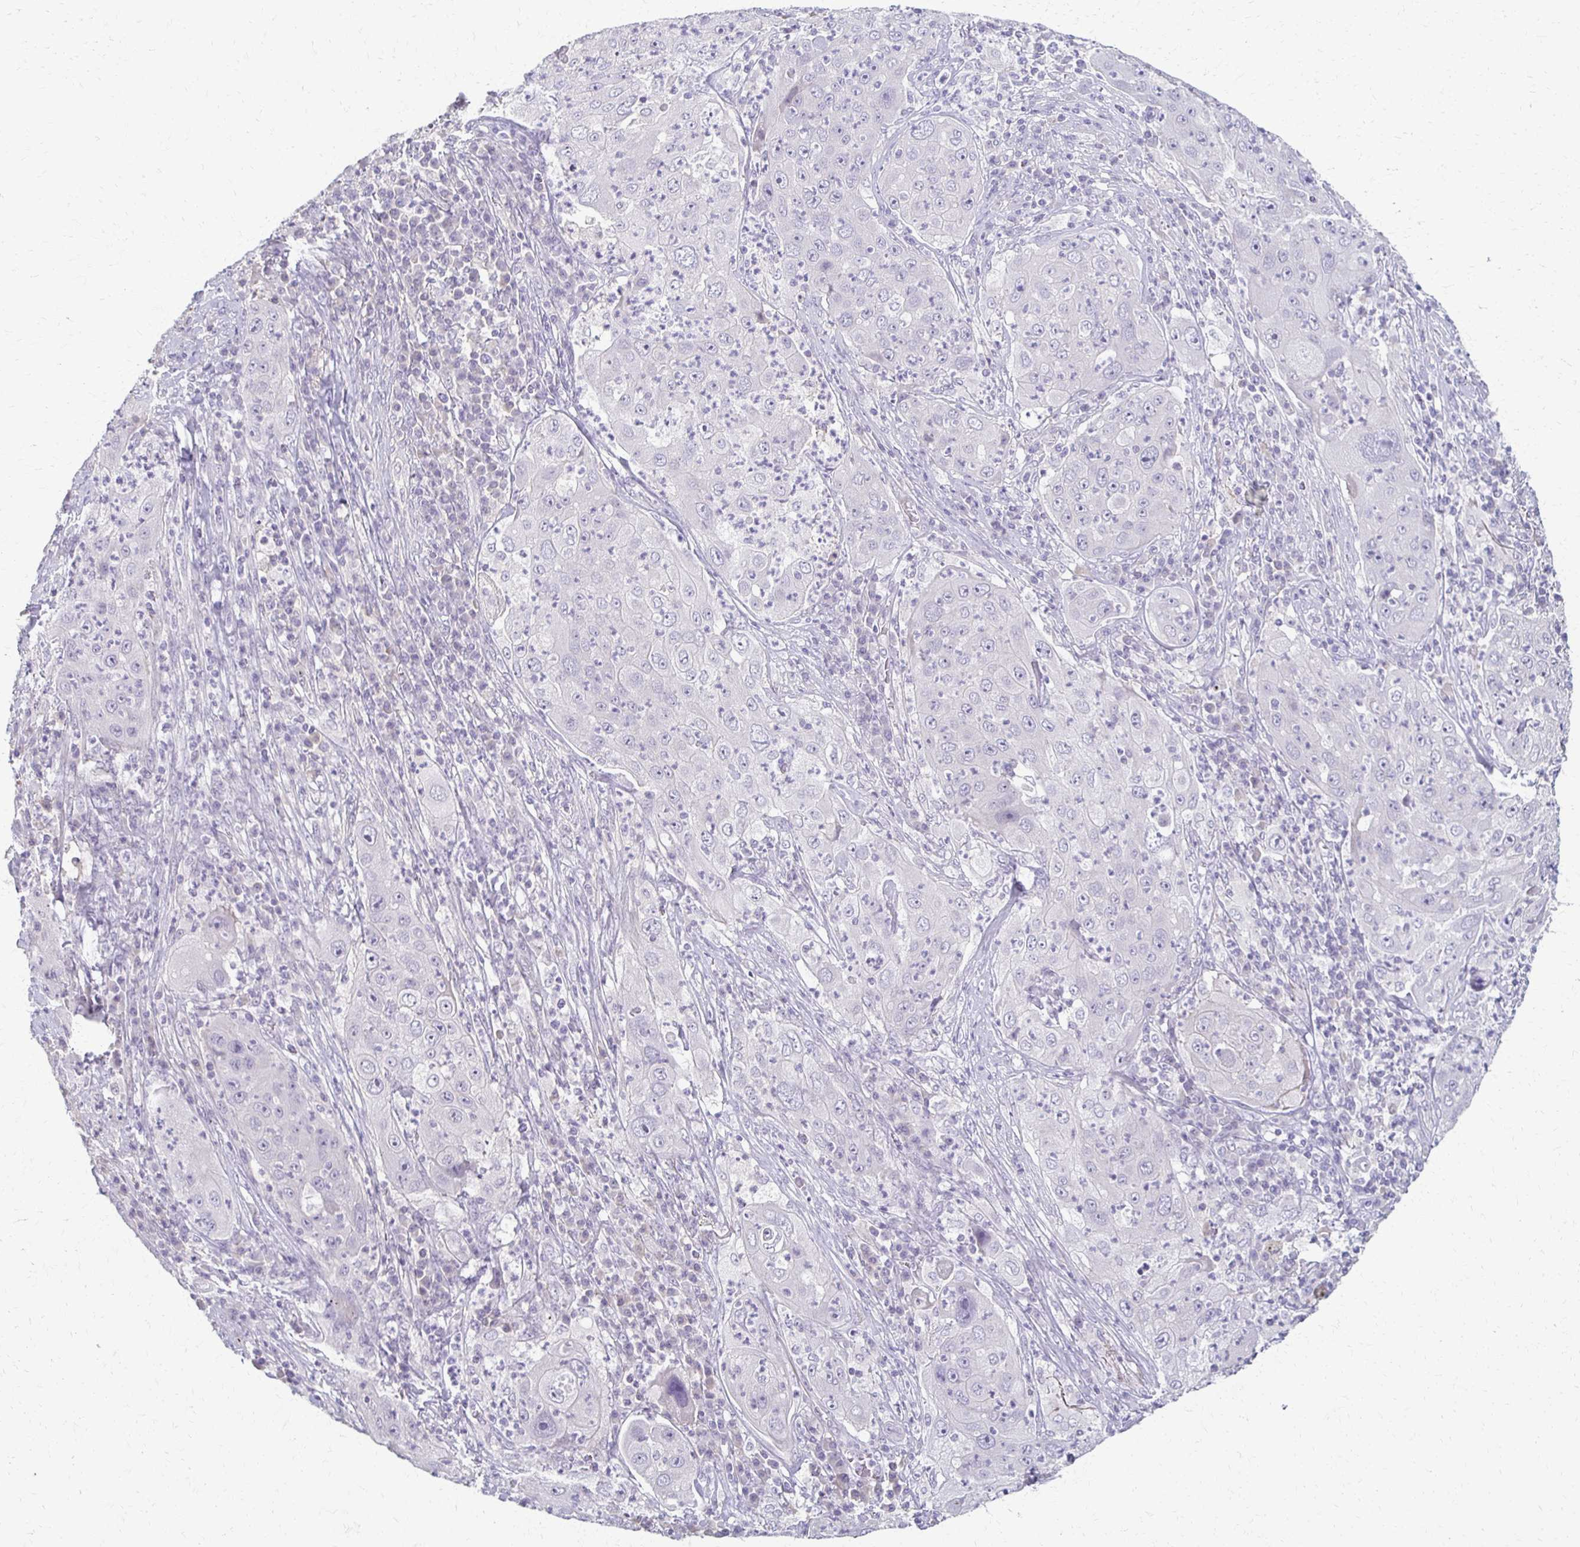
{"staining": {"intensity": "negative", "quantity": "none", "location": "none"}, "tissue": "lung cancer", "cell_type": "Tumor cells", "image_type": "cancer", "snomed": [{"axis": "morphology", "description": "Squamous cell carcinoma, NOS"}, {"axis": "topography", "description": "Lung"}], "caption": "Photomicrograph shows no significant protein positivity in tumor cells of lung cancer.", "gene": "FOXO4", "patient": {"sex": "female", "age": 59}}